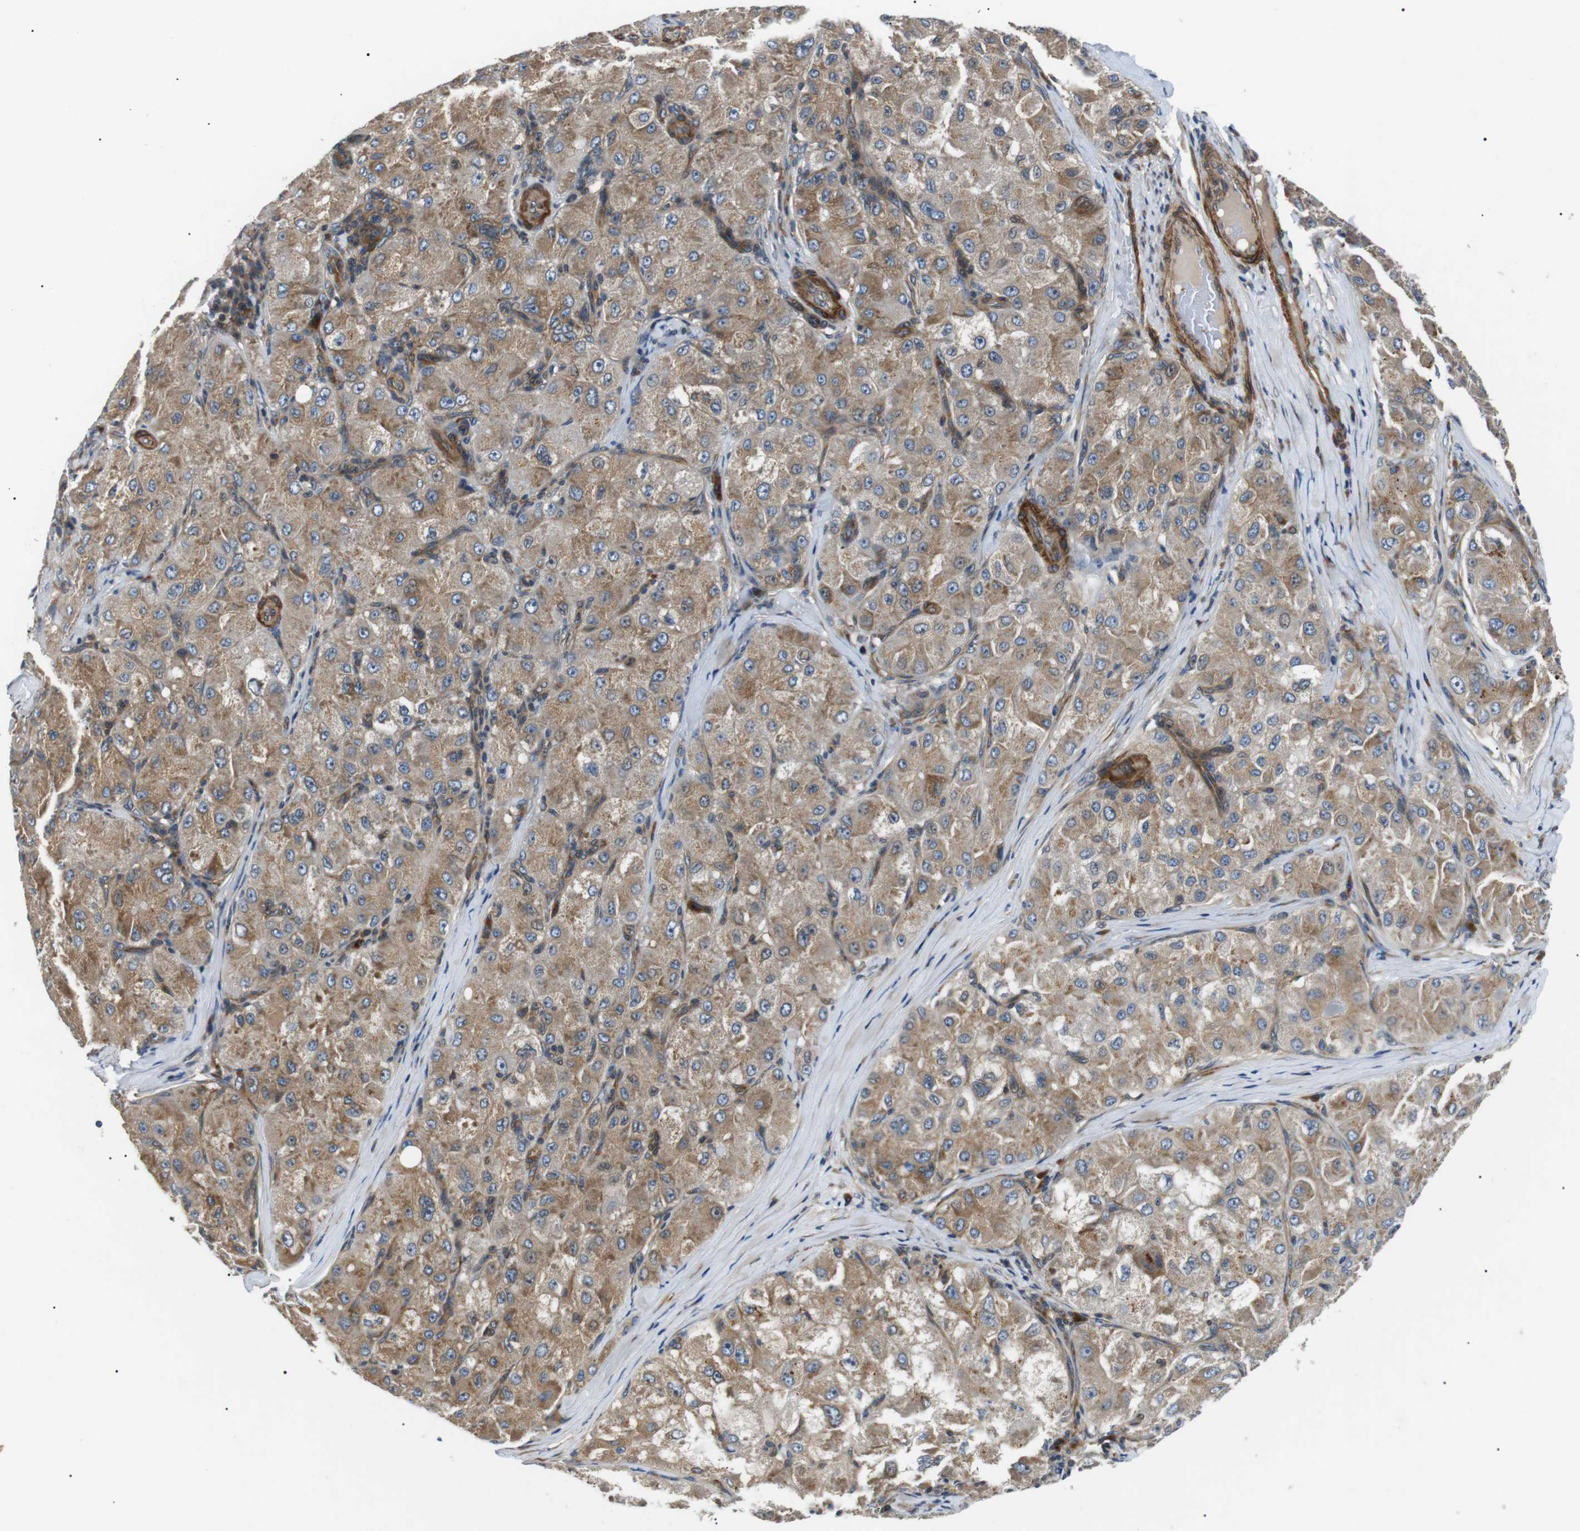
{"staining": {"intensity": "weak", "quantity": ">75%", "location": "cytoplasmic/membranous"}, "tissue": "liver cancer", "cell_type": "Tumor cells", "image_type": "cancer", "snomed": [{"axis": "morphology", "description": "Carcinoma, Hepatocellular, NOS"}, {"axis": "topography", "description": "Liver"}], "caption": "Protein staining displays weak cytoplasmic/membranous staining in approximately >75% of tumor cells in liver cancer (hepatocellular carcinoma).", "gene": "DIPK1A", "patient": {"sex": "male", "age": 80}}